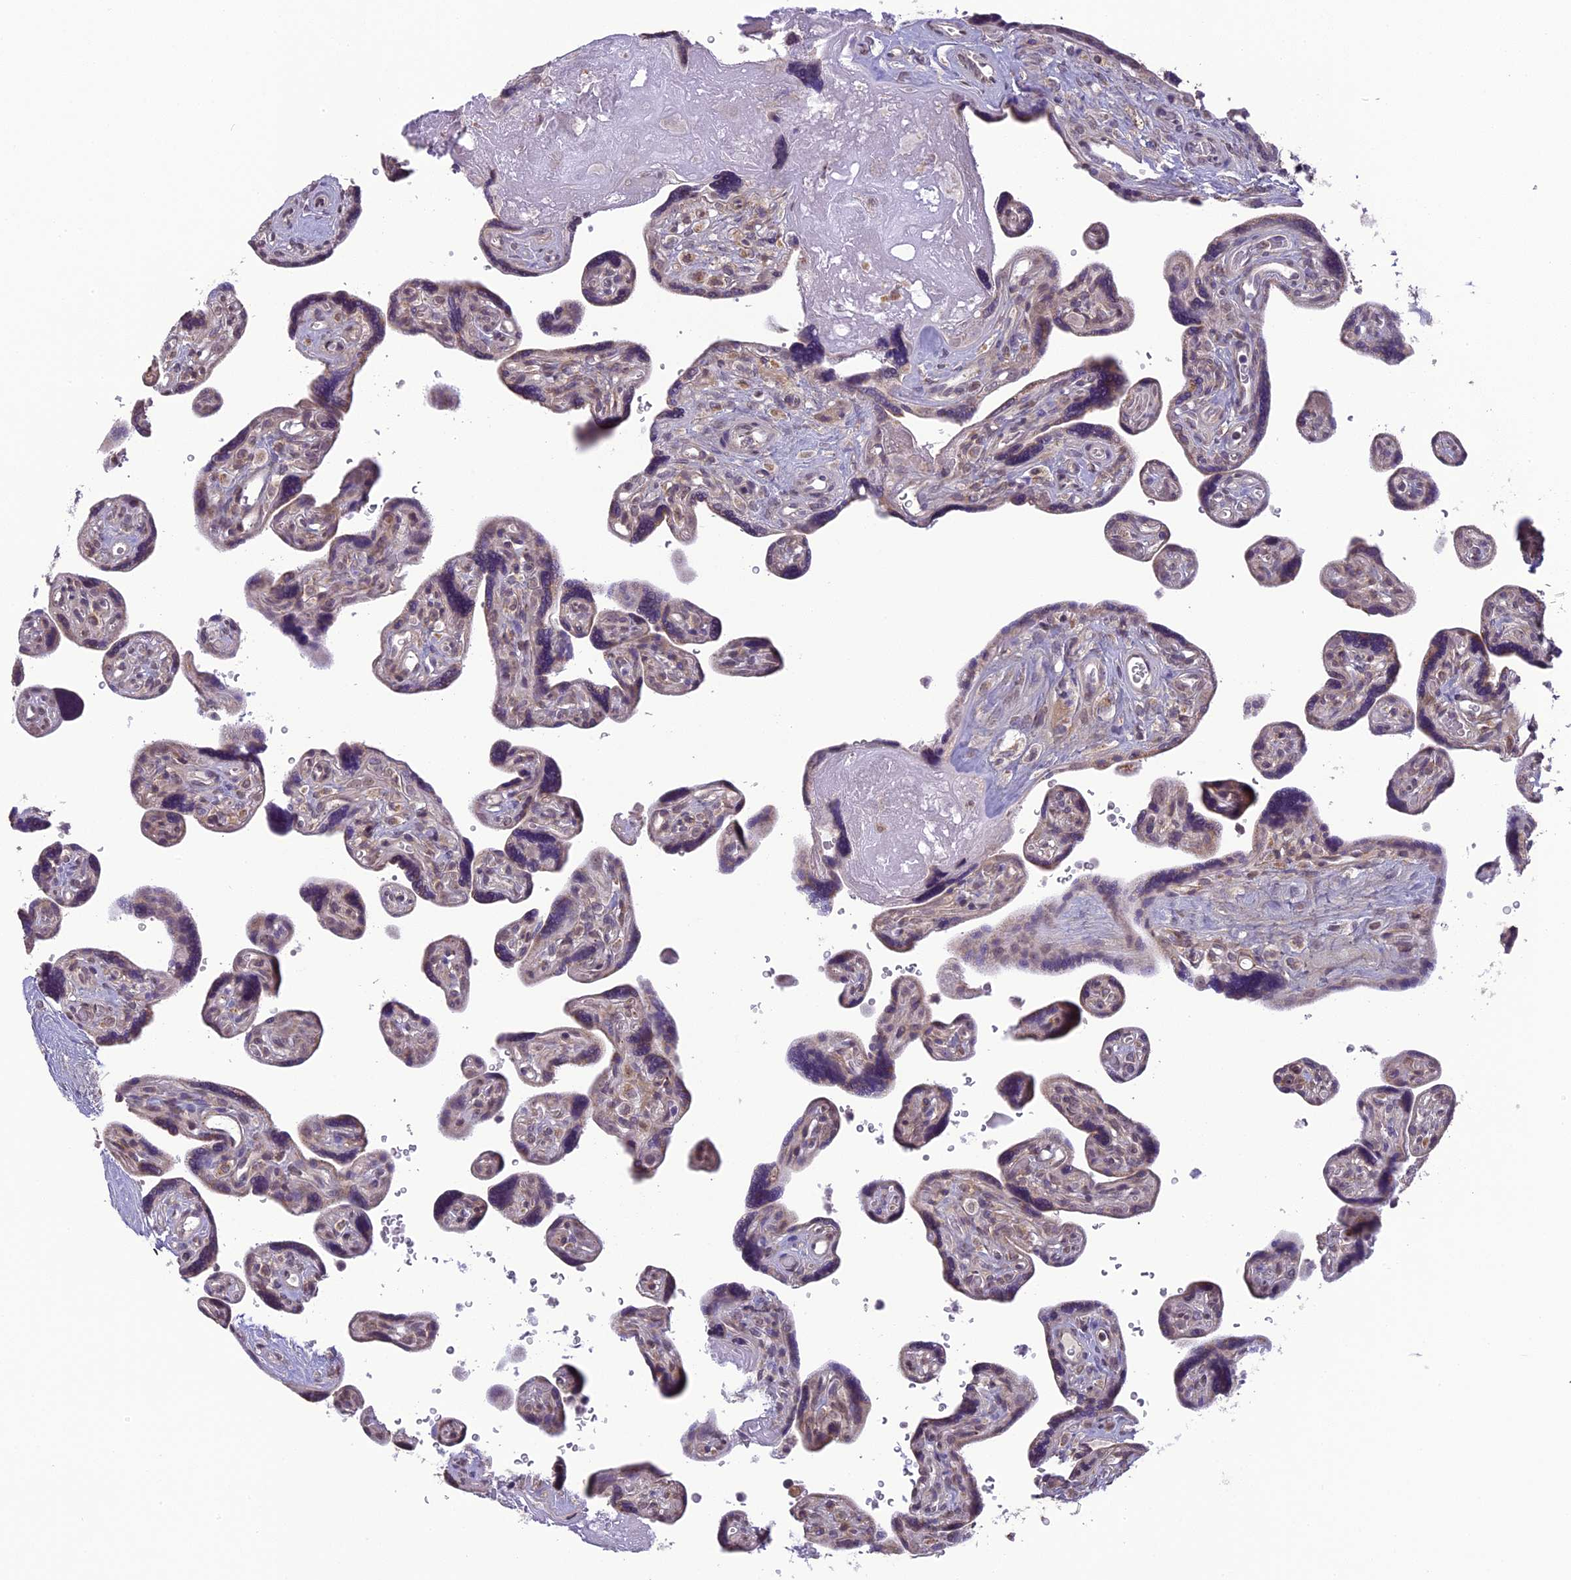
{"staining": {"intensity": "weak", "quantity": "25%-75%", "location": "nuclear"}, "tissue": "placenta", "cell_type": "Trophoblastic cells", "image_type": "normal", "snomed": [{"axis": "morphology", "description": "Normal tissue, NOS"}, {"axis": "topography", "description": "Placenta"}], "caption": "Human placenta stained with a brown dye exhibits weak nuclear positive expression in approximately 25%-75% of trophoblastic cells.", "gene": "ERG28", "patient": {"sex": "female", "age": 39}}